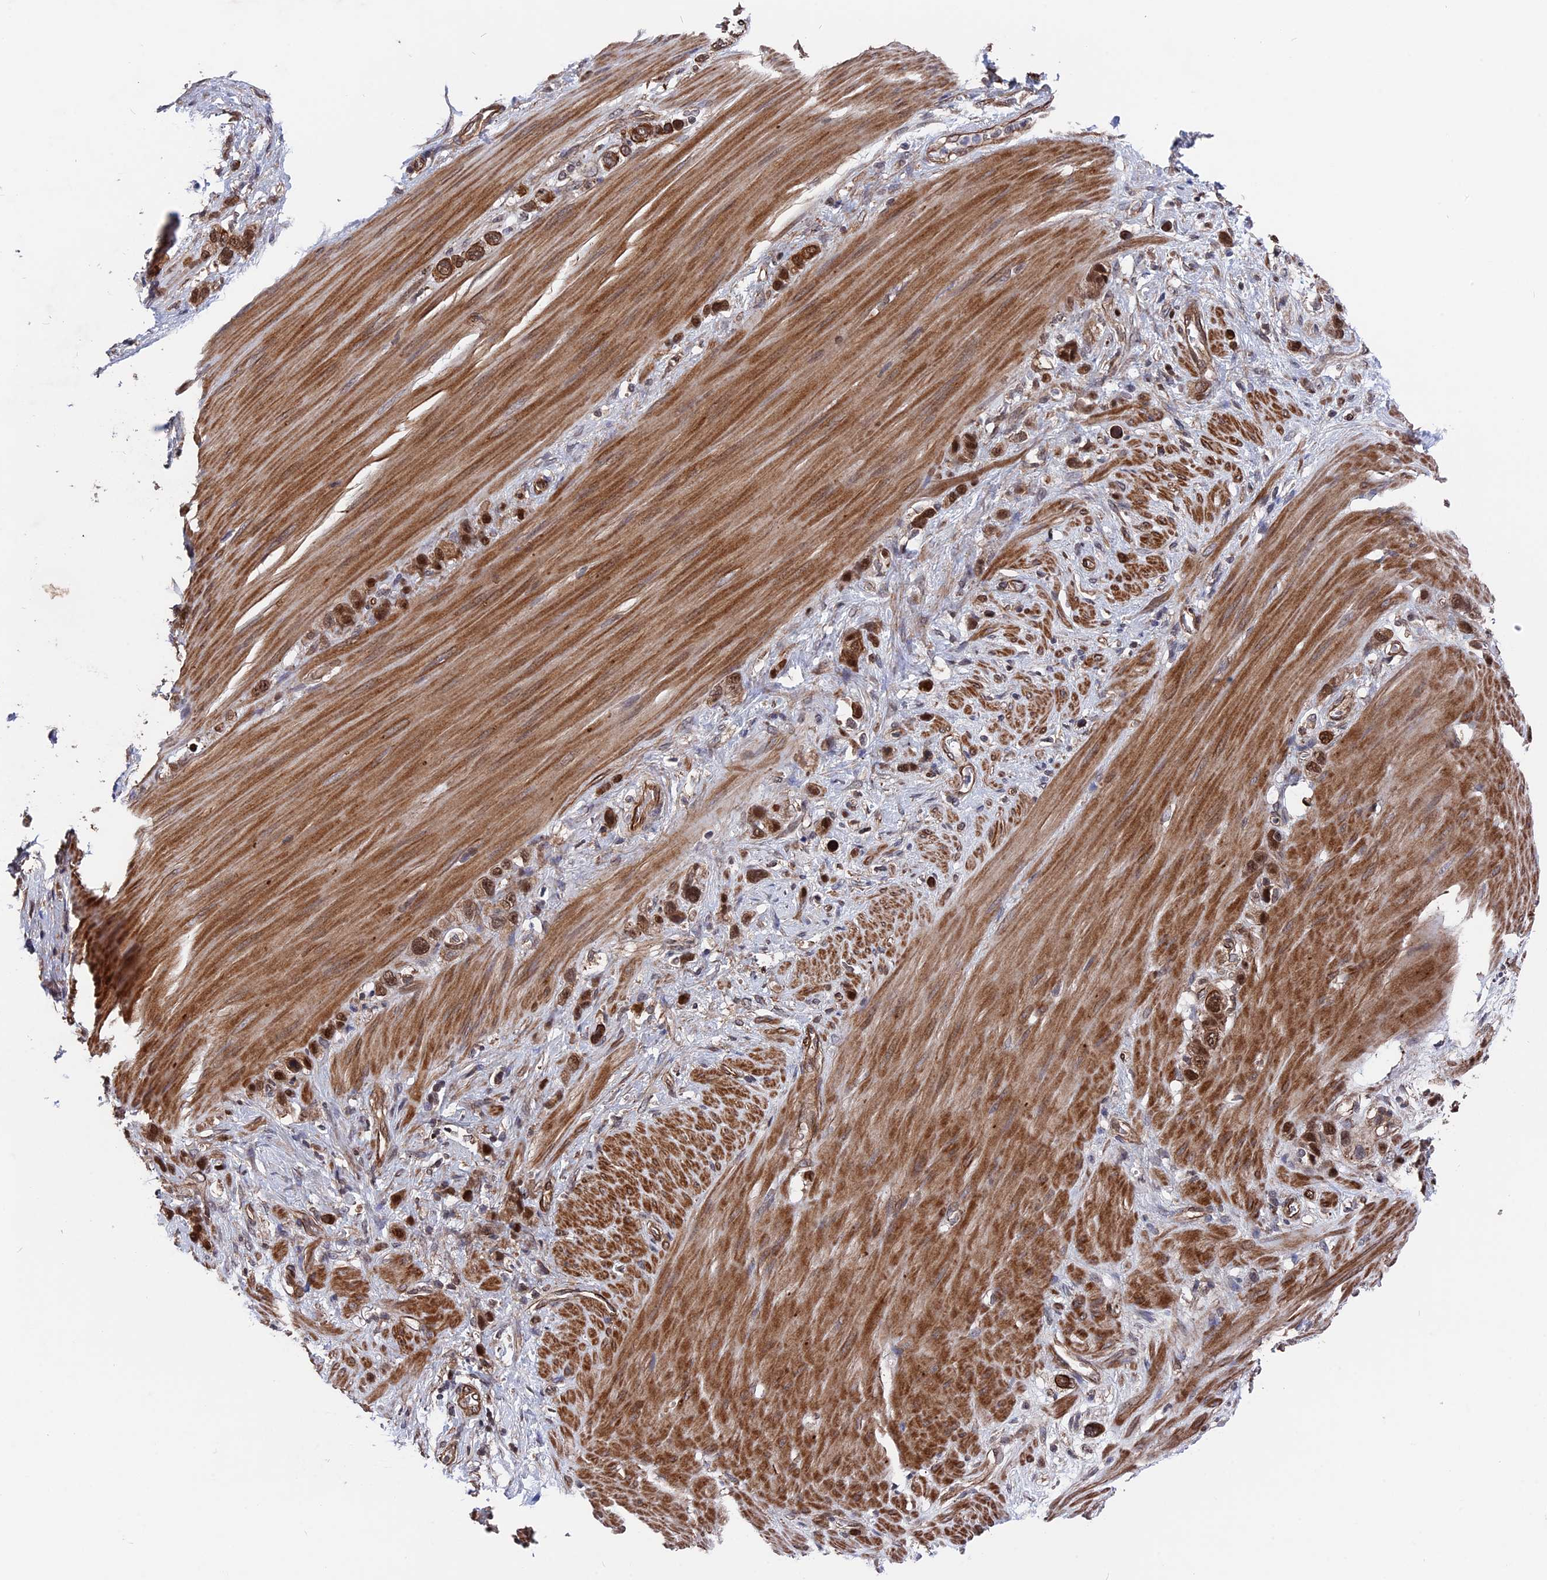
{"staining": {"intensity": "moderate", "quantity": ">75%", "location": "cytoplasmic/membranous,nuclear"}, "tissue": "stomach cancer", "cell_type": "Tumor cells", "image_type": "cancer", "snomed": [{"axis": "morphology", "description": "Adenocarcinoma, NOS"}, {"axis": "morphology", "description": "Adenocarcinoma, High grade"}, {"axis": "topography", "description": "Stomach, upper"}, {"axis": "topography", "description": "Stomach, lower"}], "caption": "Moderate cytoplasmic/membranous and nuclear protein positivity is seen in about >75% of tumor cells in stomach cancer (adenocarcinoma (high-grade)).", "gene": "NOSIP", "patient": {"sex": "female", "age": 65}}